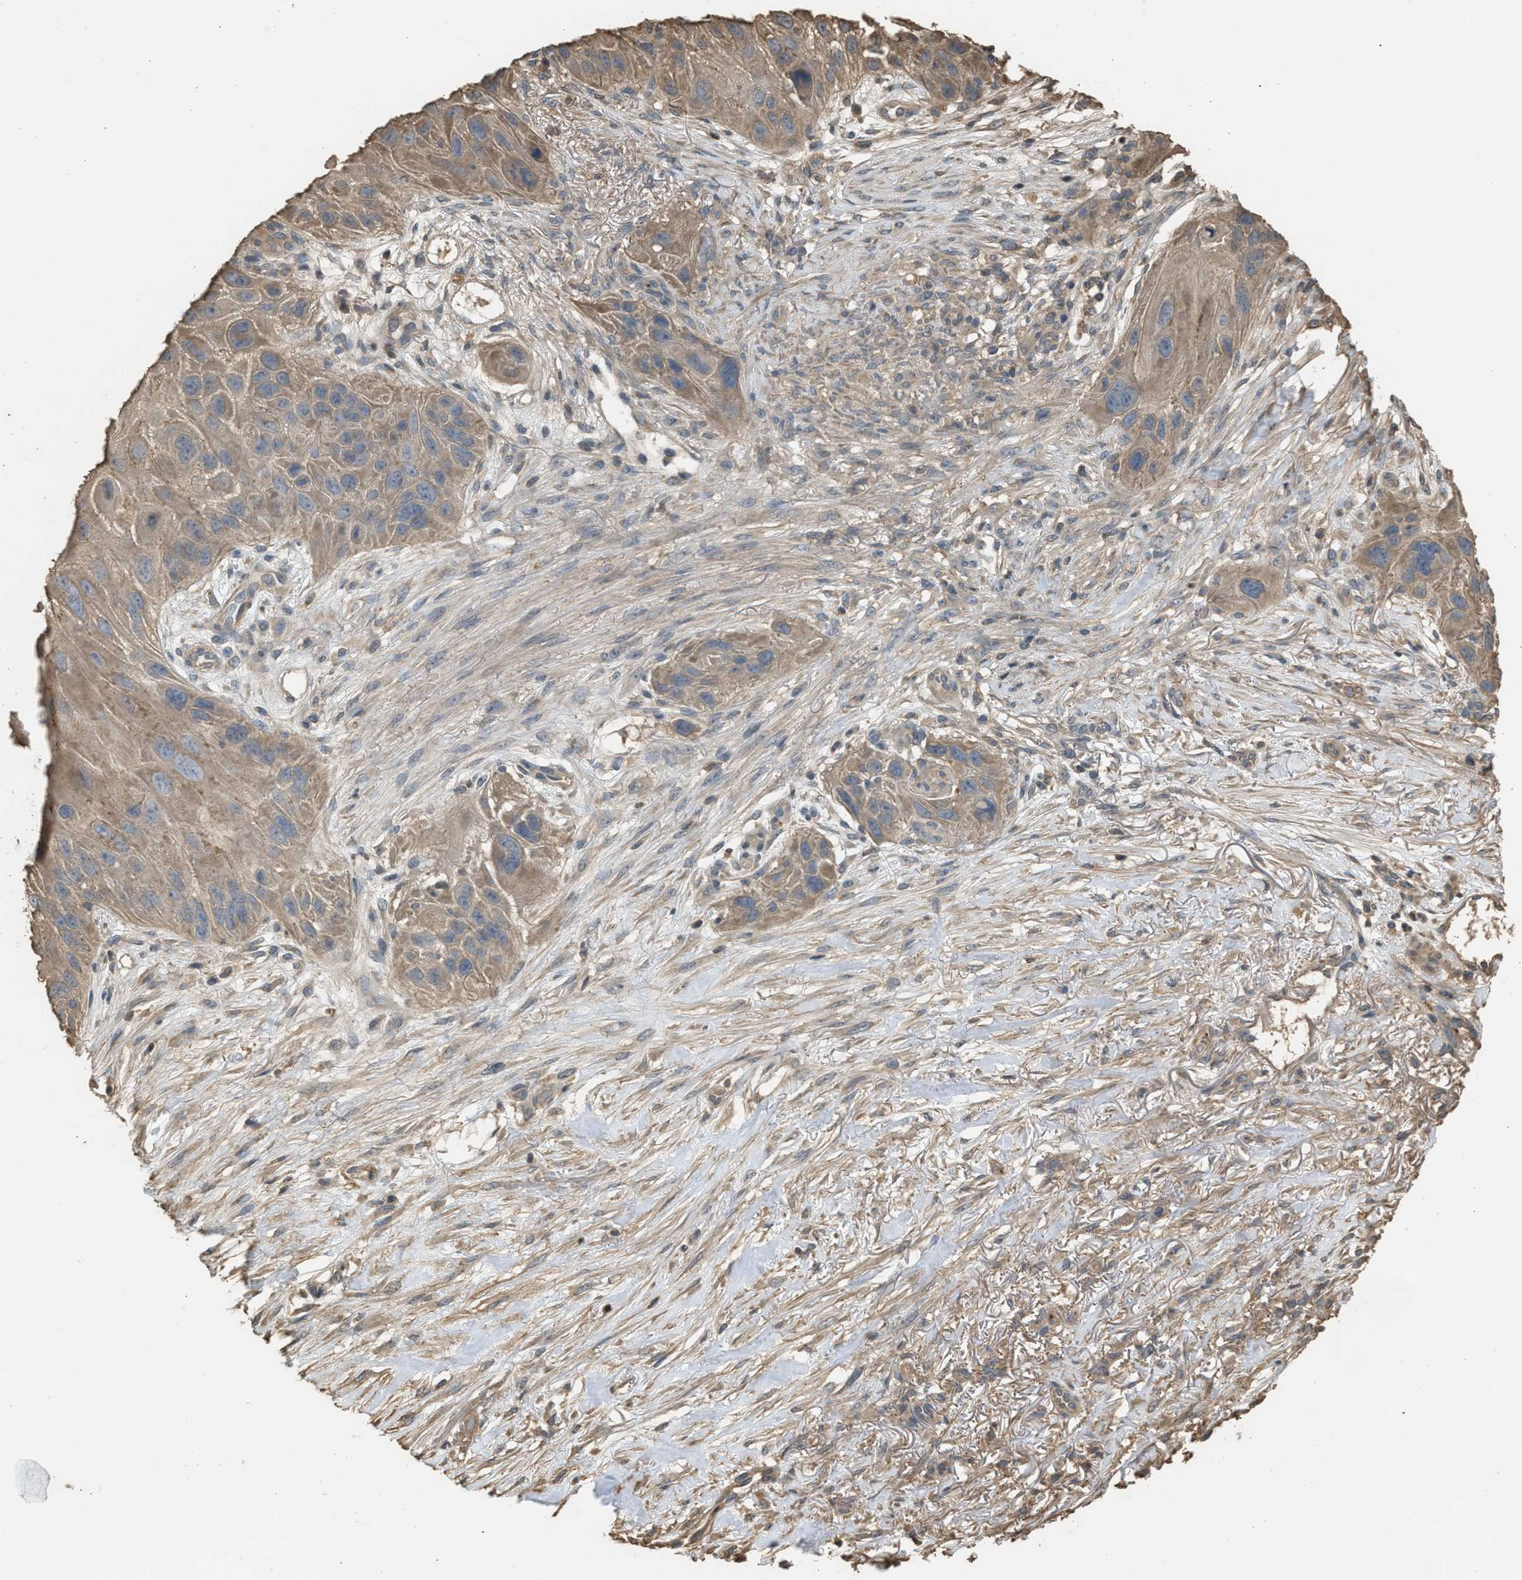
{"staining": {"intensity": "weak", "quantity": "25%-75%", "location": "cytoplasmic/membranous"}, "tissue": "skin cancer", "cell_type": "Tumor cells", "image_type": "cancer", "snomed": [{"axis": "morphology", "description": "Squamous cell carcinoma, NOS"}, {"axis": "topography", "description": "Skin"}], "caption": "A low amount of weak cytoplasmic/membranous staining is identified in approximately 25%-75% of tumor cells in skin cancer tissue.", "gene": "ARHGDIA", "patient": {"sex": "female", "age": 77}}